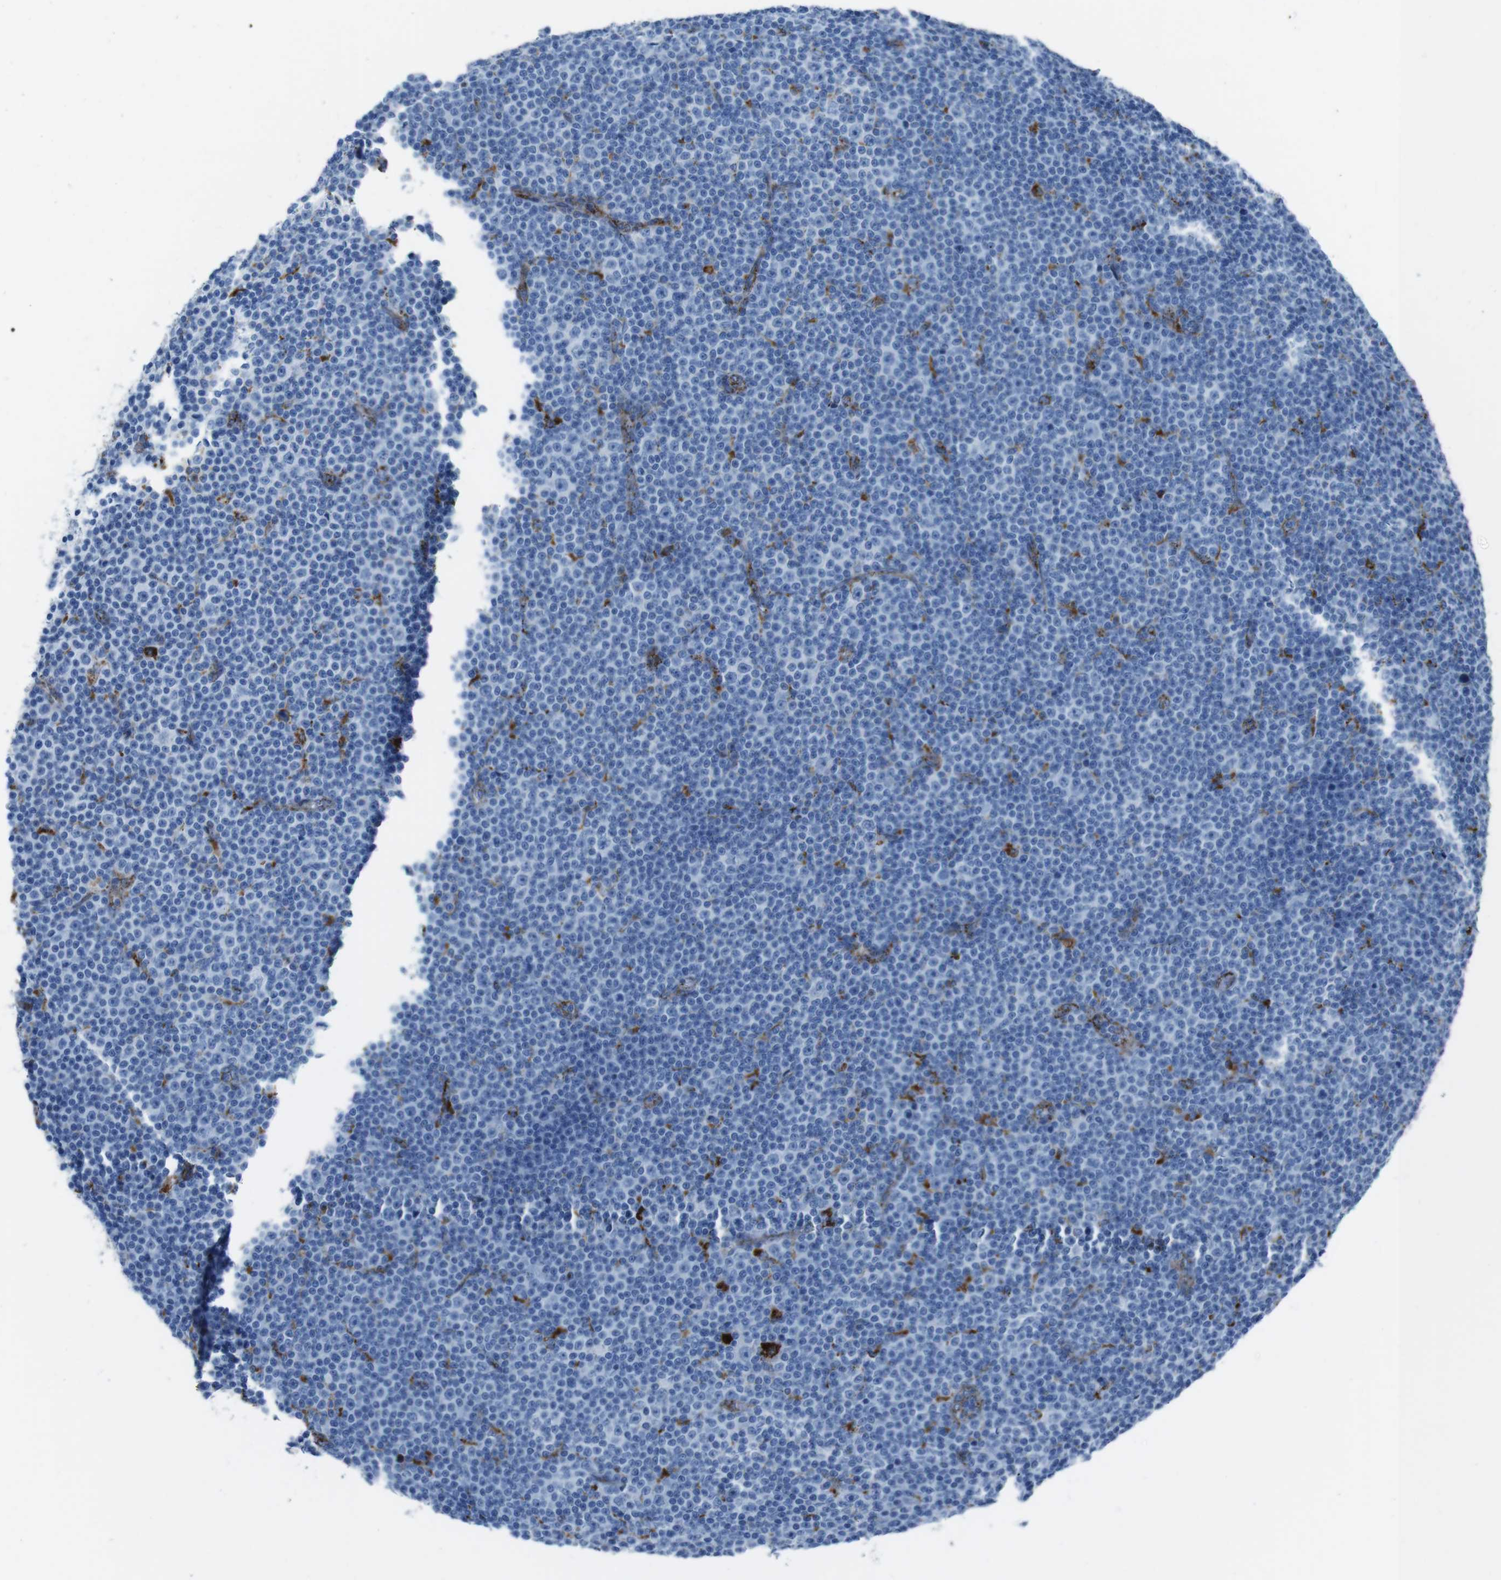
{"staining": {"intensity": "negative", "quantity": "none", "location": "none"}, "tissue": "lymphoma", "cell_type": "Tumor cells", "image_type": "cancer", "snomed": [{"axis": "morphology", "description": "Malignant lymphoma, non-Hodgkin's type, Low grade"}, {"axis": "topography", "description": "Lymph node"}], "caption": "Immunohistochemistry (IHC) micrograph of neoplastic tissue: lymphoma stained with DAB (3,3'-diaminobenzidine) reveals no significant protein expression in tumor cells.", "gene": "SCARB2", "patient": {"sex": "female", "age": 67}}